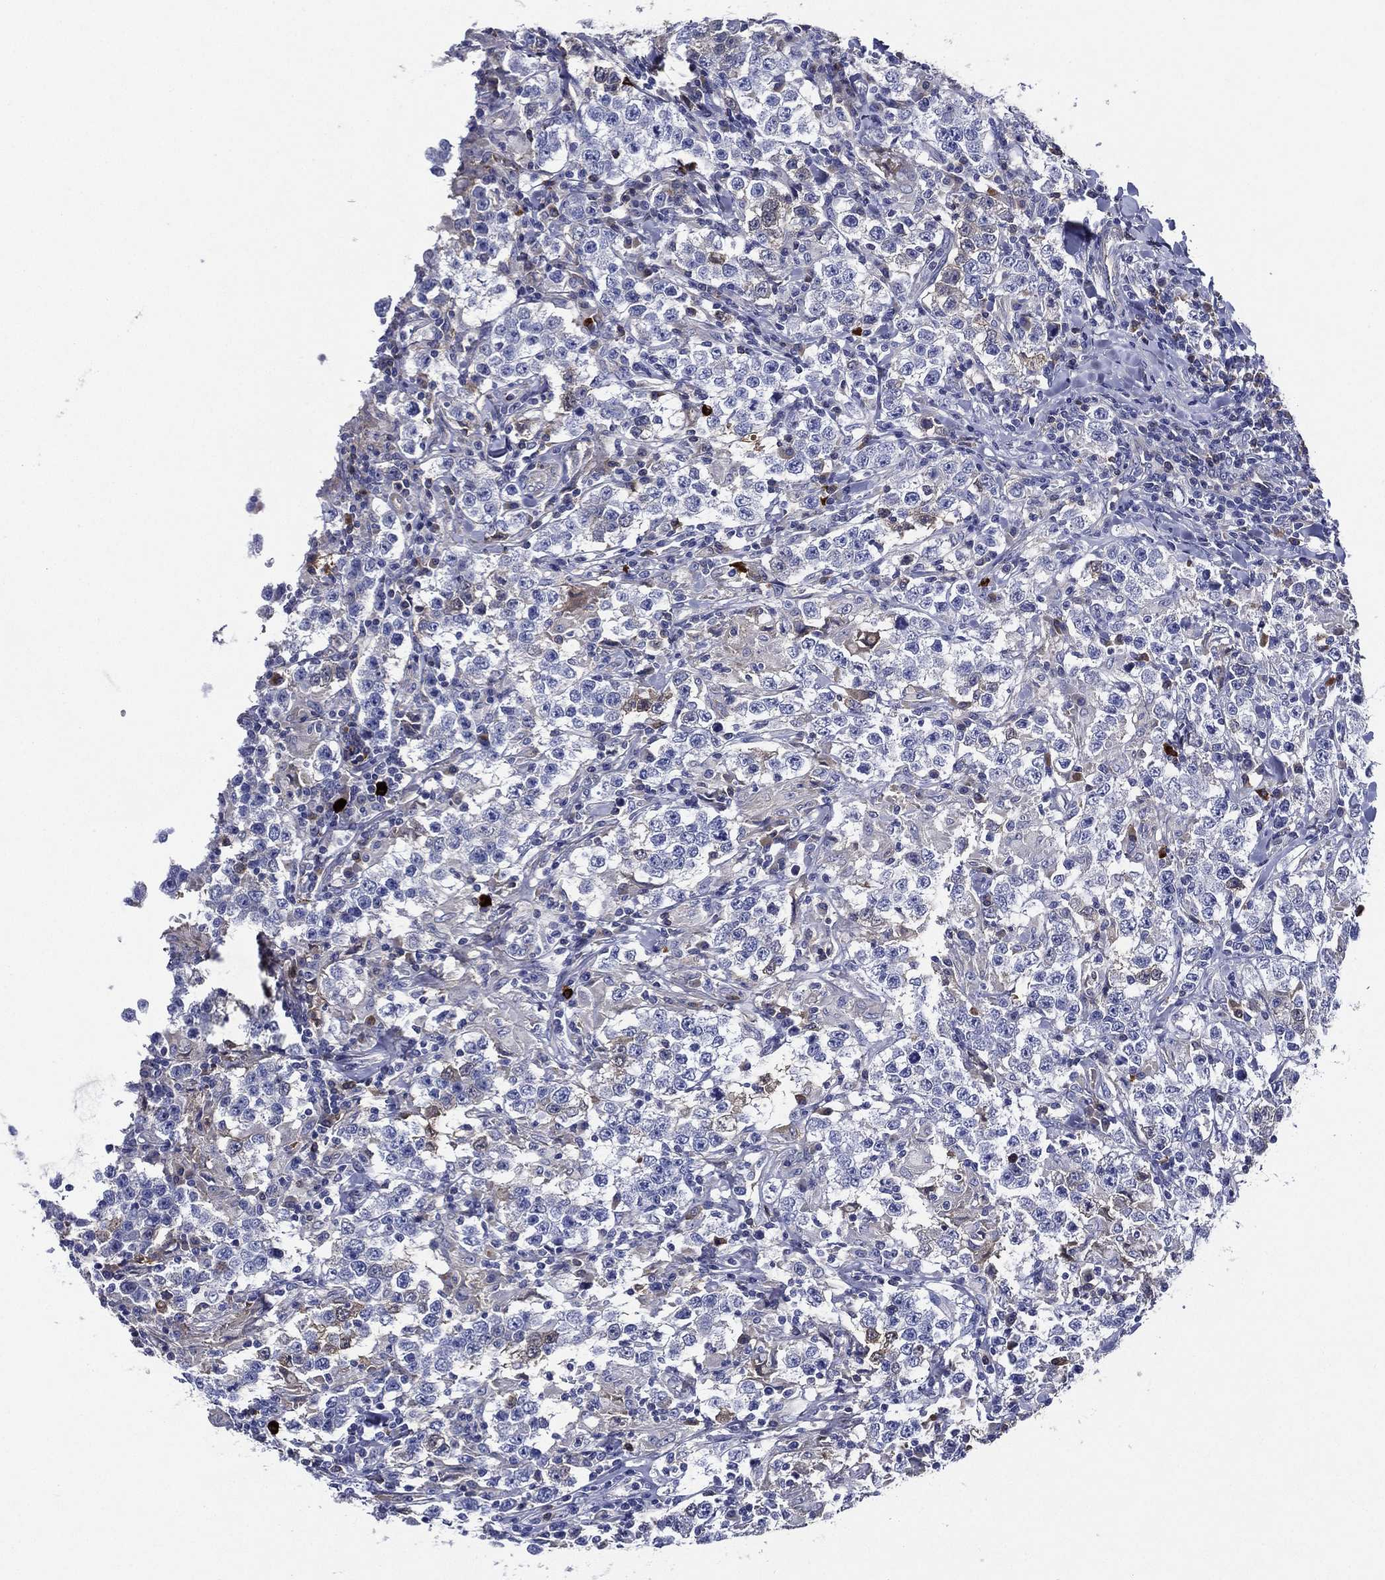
{"staining": {"intensity": "negative", "quantity": "none", "location": "none"}, "tissue": "testis cancer", "cell_type": "Tumor cells", "image_type": "cancer", "snomed": [{"axis": "morphology", "description": "Seminoma, NOS"}, {"axis": "morphology", "description": "Carcinoma, Embryonal, NOS"}, {"axis": "topography", "description": "Testis"}], "caption": "There is no significant positivity in tumor cells of seminoma (testis).", "gene": "TMPRSS11D", "patient": {"sex": "male", "age": 41}}